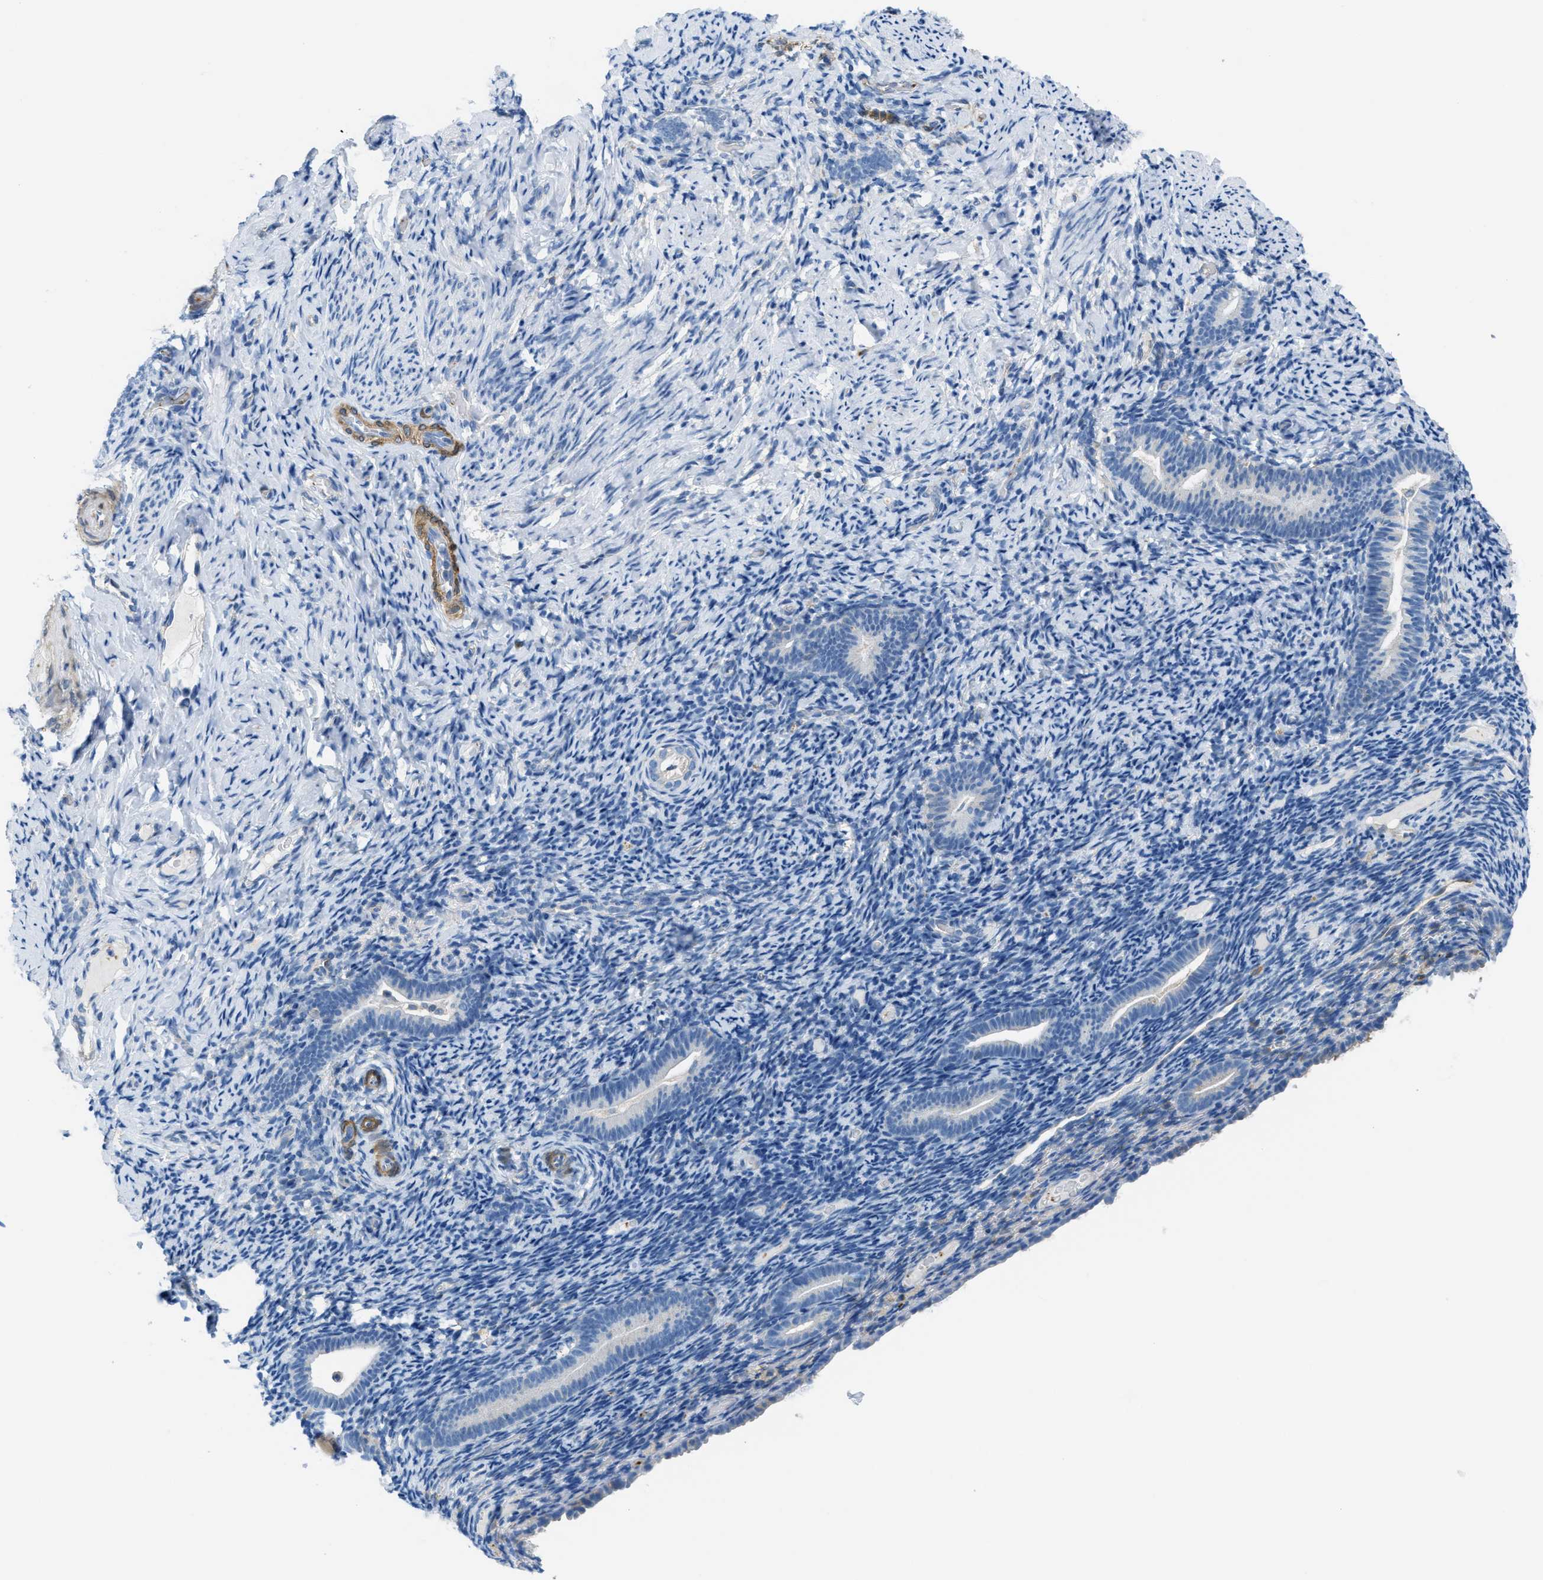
{"staining": {"intensity": "negative", "quantity": "none", "location": "none"}, "tissue": "endometrium", "cell_type": "Cells in endometrial stroma", "image_type": "normal", "snomed": [{"axis": "morphology", "description": "Normal tissue, NOS"}, {"axis": "topography", "description": "Endometrium"}], "caption": "Endometrium was stained to show a protein in brown. There is no significant expression in cells in endometrial stroma. (Brightfield microscopy of DAB immunohistochemistry at high magnification).", "gene": "MAPRE2", "patient": {"sex": "female", "age": 51}}